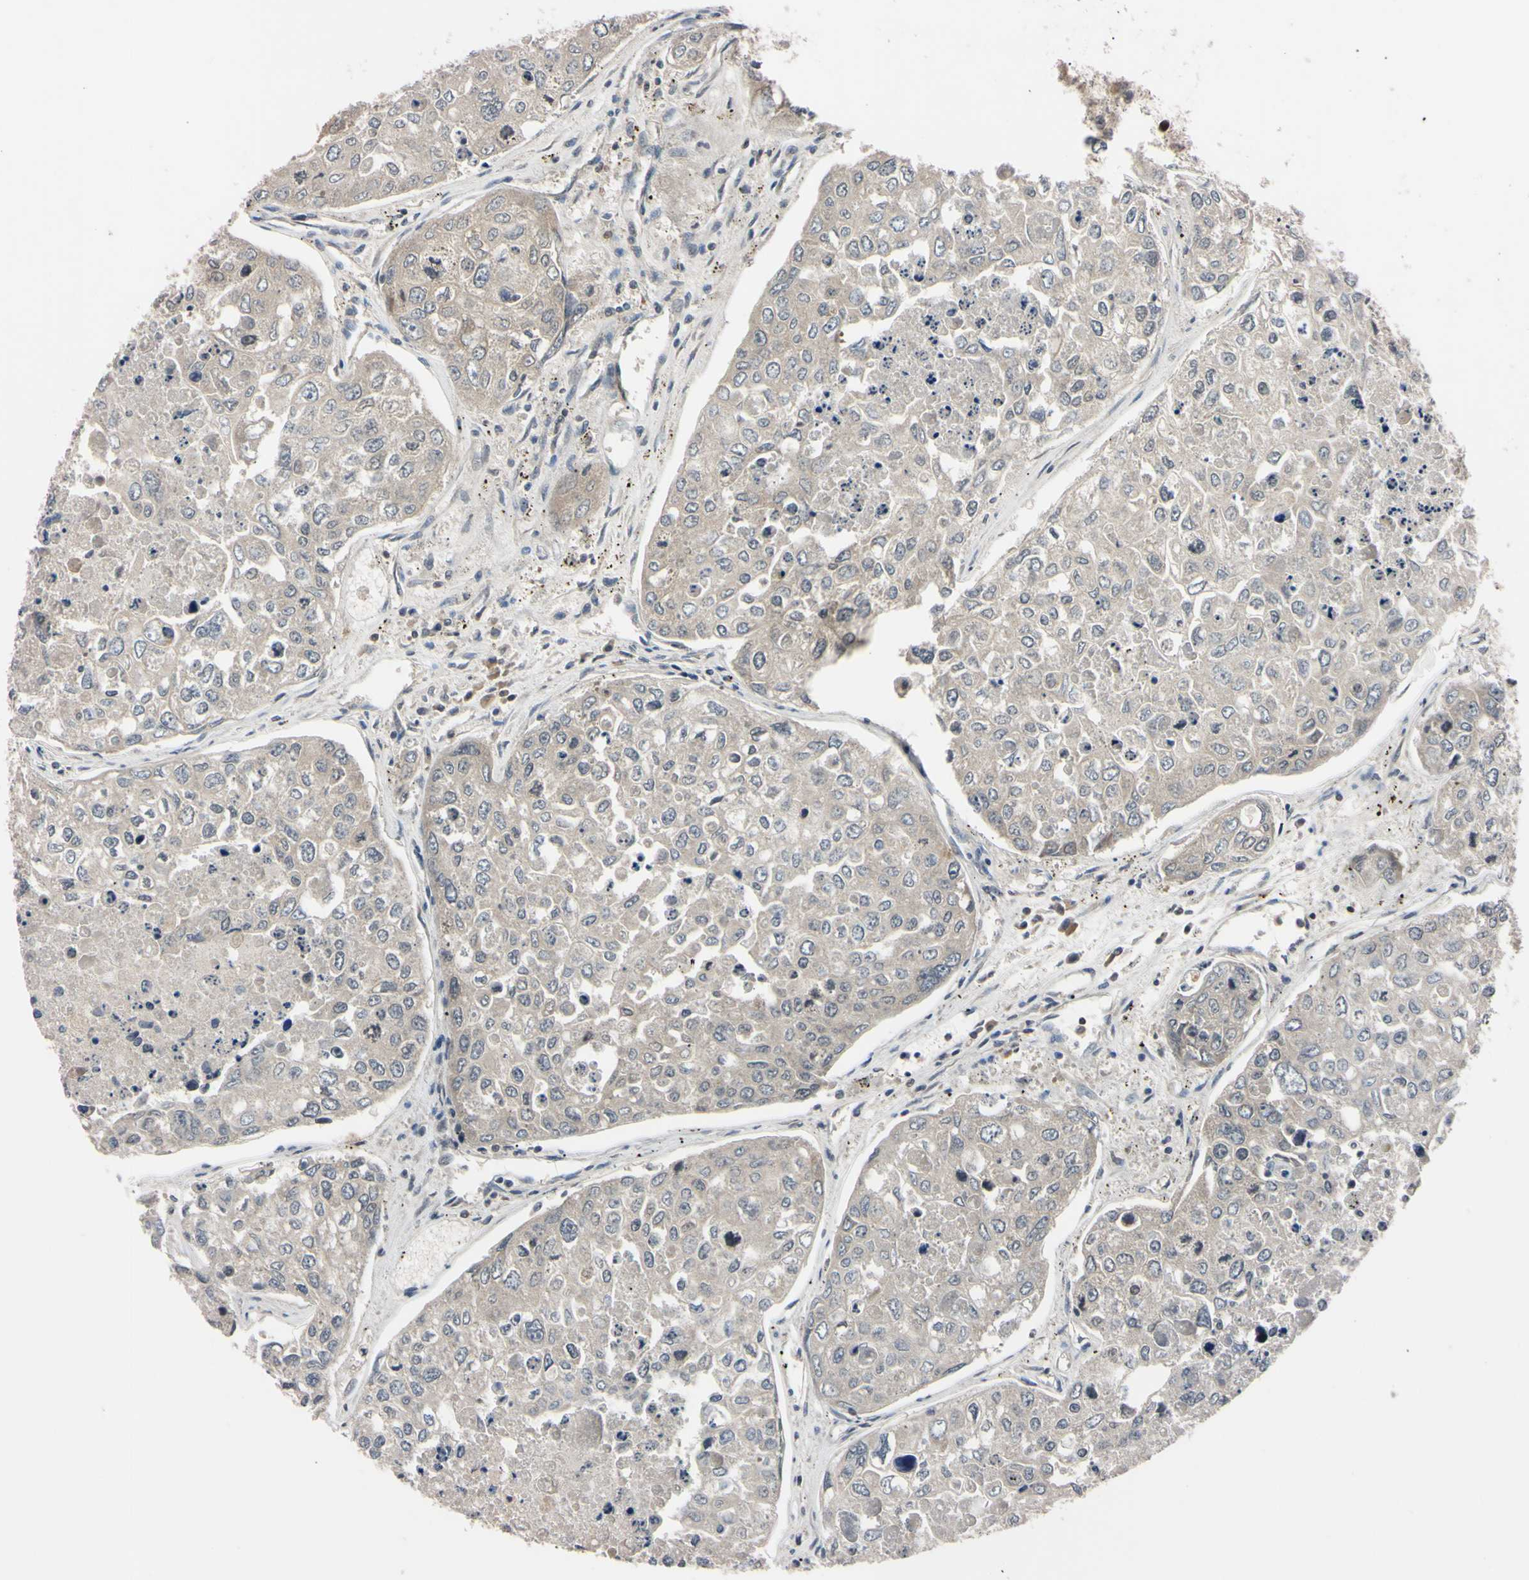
{"staining": {"intensity": "negative", "quantity": "none", "location": "none"}, "tissue": "urothelial cancer", "cell_type": "Tumor cells", "image_type": "cancer", "snomed": [{"axis": "morphology", "description": "Urothelial carcinoma, High grade"}, {"axis": "topography", "description": "Lymph node"}, {"axis": "topography", "description": "Urinary bladder"}], "caption": "Tumor cells are negative for brown protein staining in high-grade urothelial carcinoma.", "gene": "UBE2I", "patient": {"sex": "male", "age": 51}}